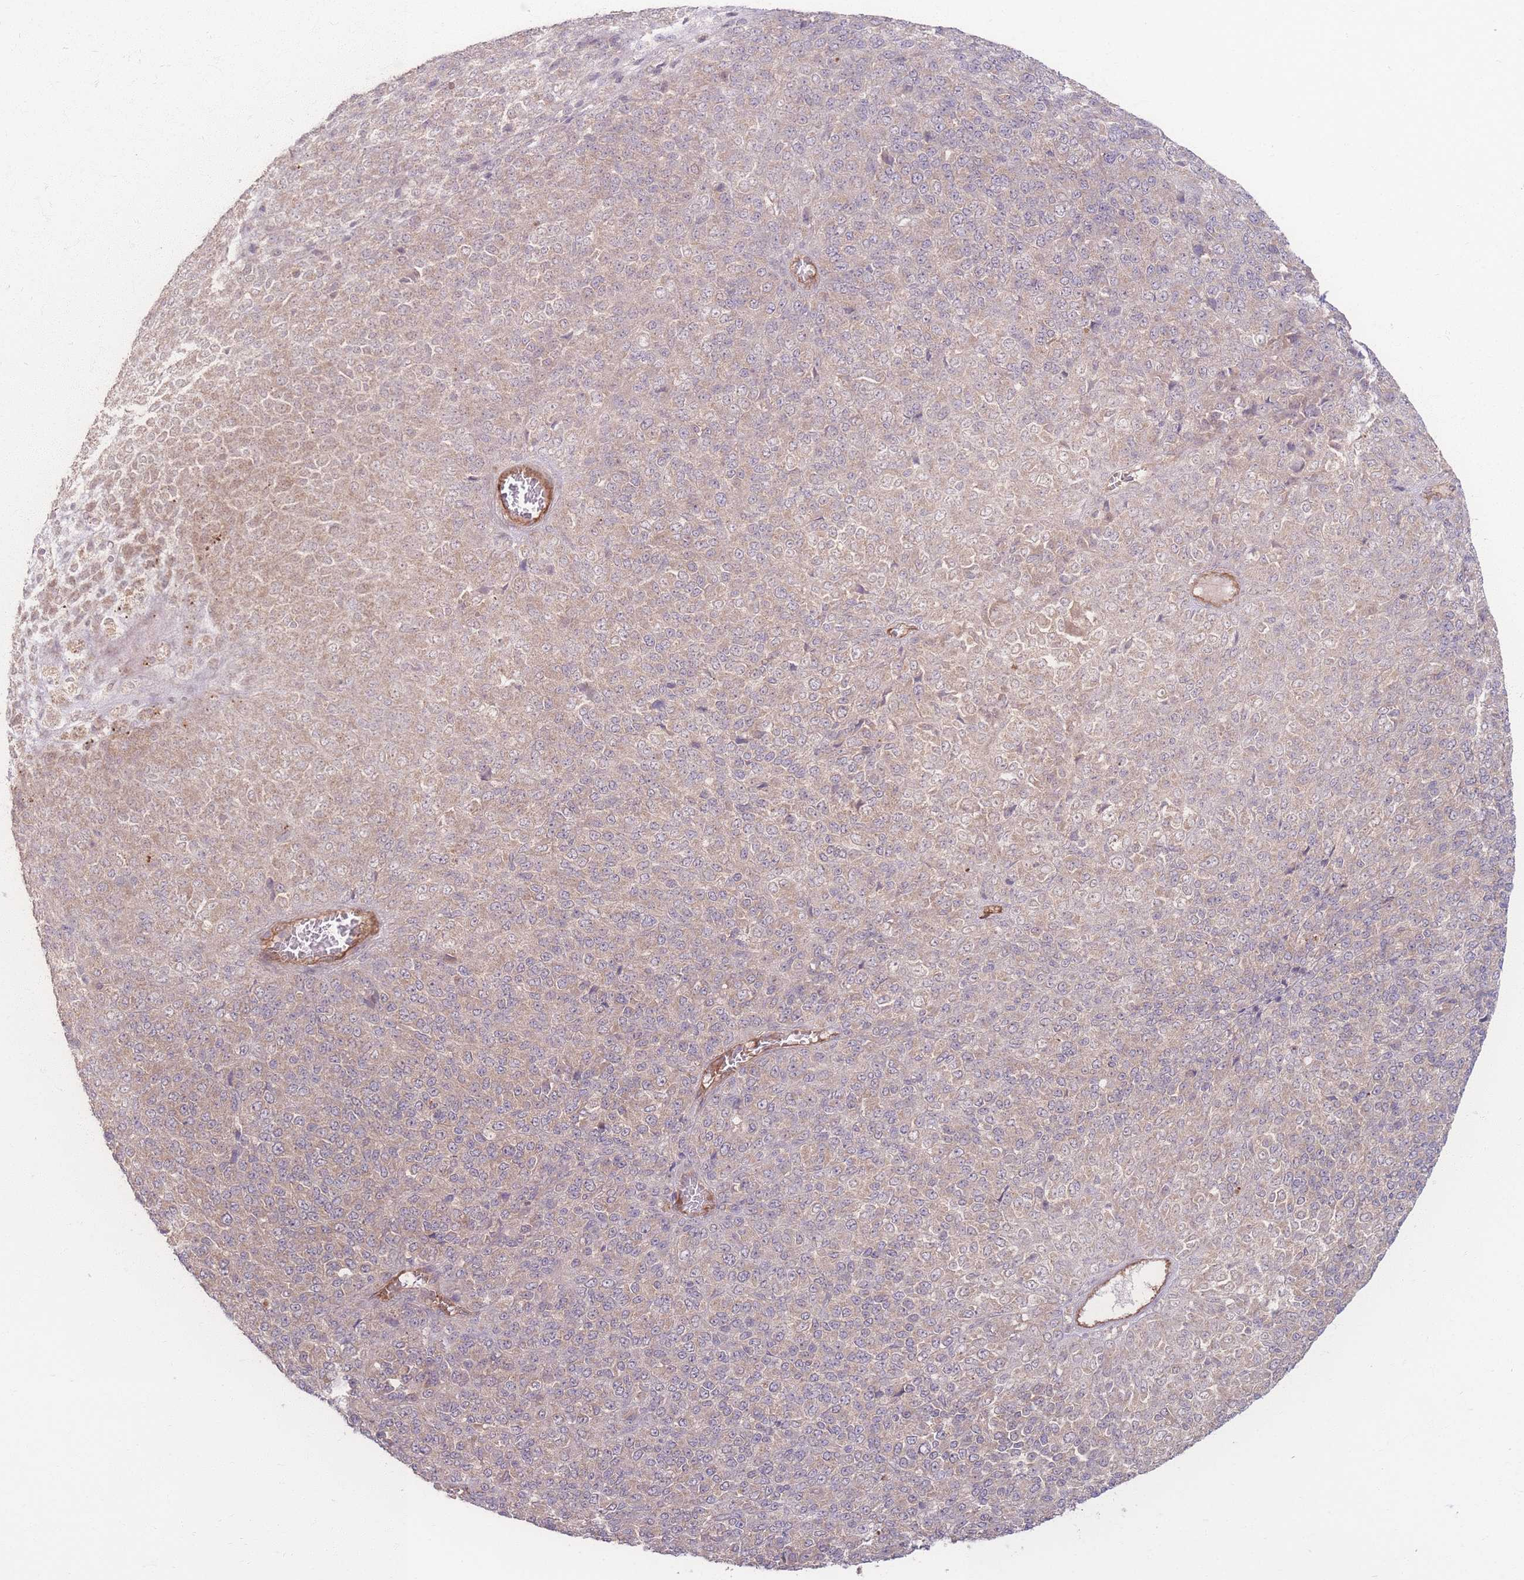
{"staining": {"intensity": "weak", "quantity": ">75%", "location": "cytoplasmic/membranous"}, "tissue": "melanoma", "cell_type": "Tumor cells", "image_type": "cancer", "snomed": [{"axis": "morphology", "description": "Malignant melanoma, Metastatic site"}, {"axis": "topography", "description": "Brain"}], "caption": "Malignant melanoma (metastatic site) stained with a protein marker shows weak staining in tumor cells.", "gene": "INSR", "patient": {"sex": "female", "age": 56}}